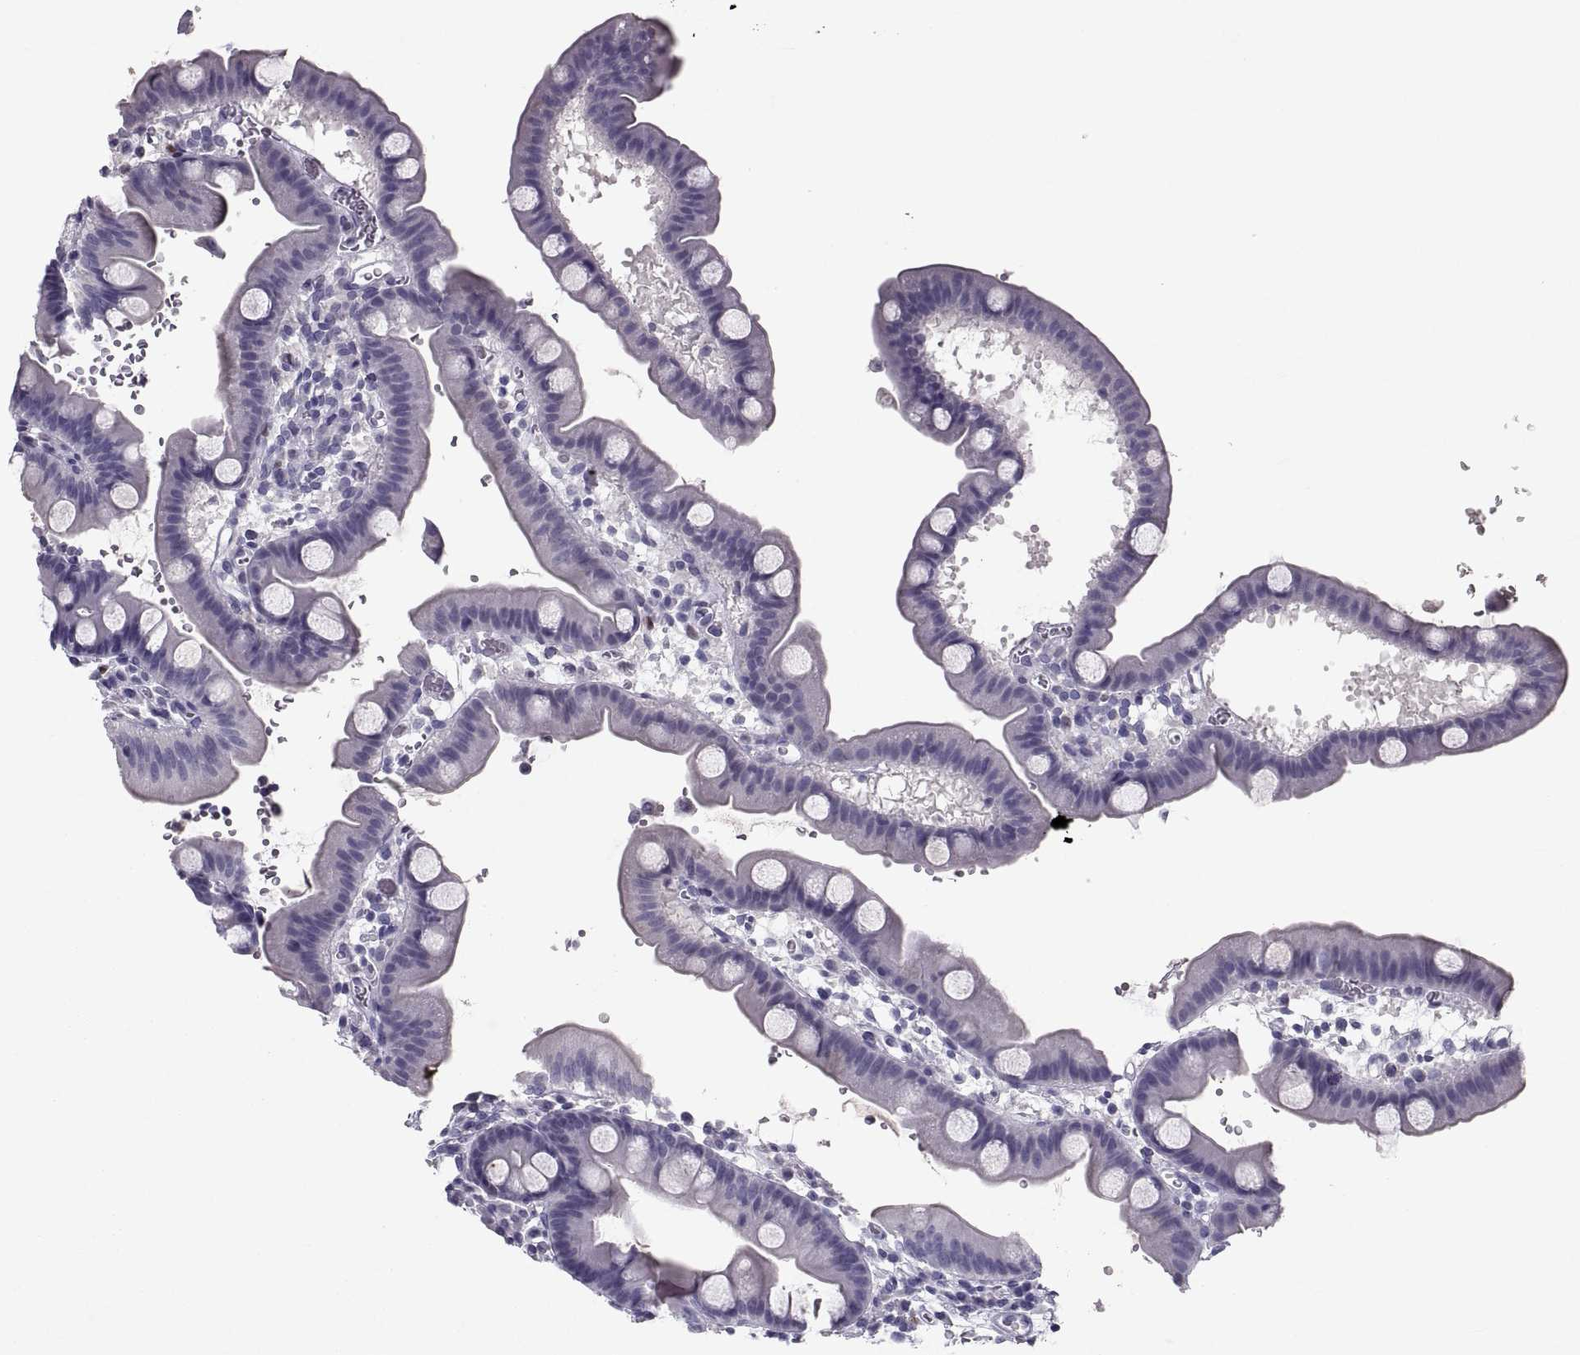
{"staining": {"intensity": "negative", "quantity": "none", "location": "none"}, "tissue": "duodenum", "cell_type": "Glandular cells", "image_type": "normal", "snomed": [{"axis": "morphology", "description": "Normal tissue, NOS"}, {"axis": "topography", "description": "Duodenum"}], "caption": "Immunohistochemistry (IHC) histopathology image of unremarkable duodenum: duodenum stained with DAB (3,3'-diaminobenzidine) displays no significant protein positivity in glandular cells.", "gene": "SOX21", "patient": {"sex": "male", "age": 59}}